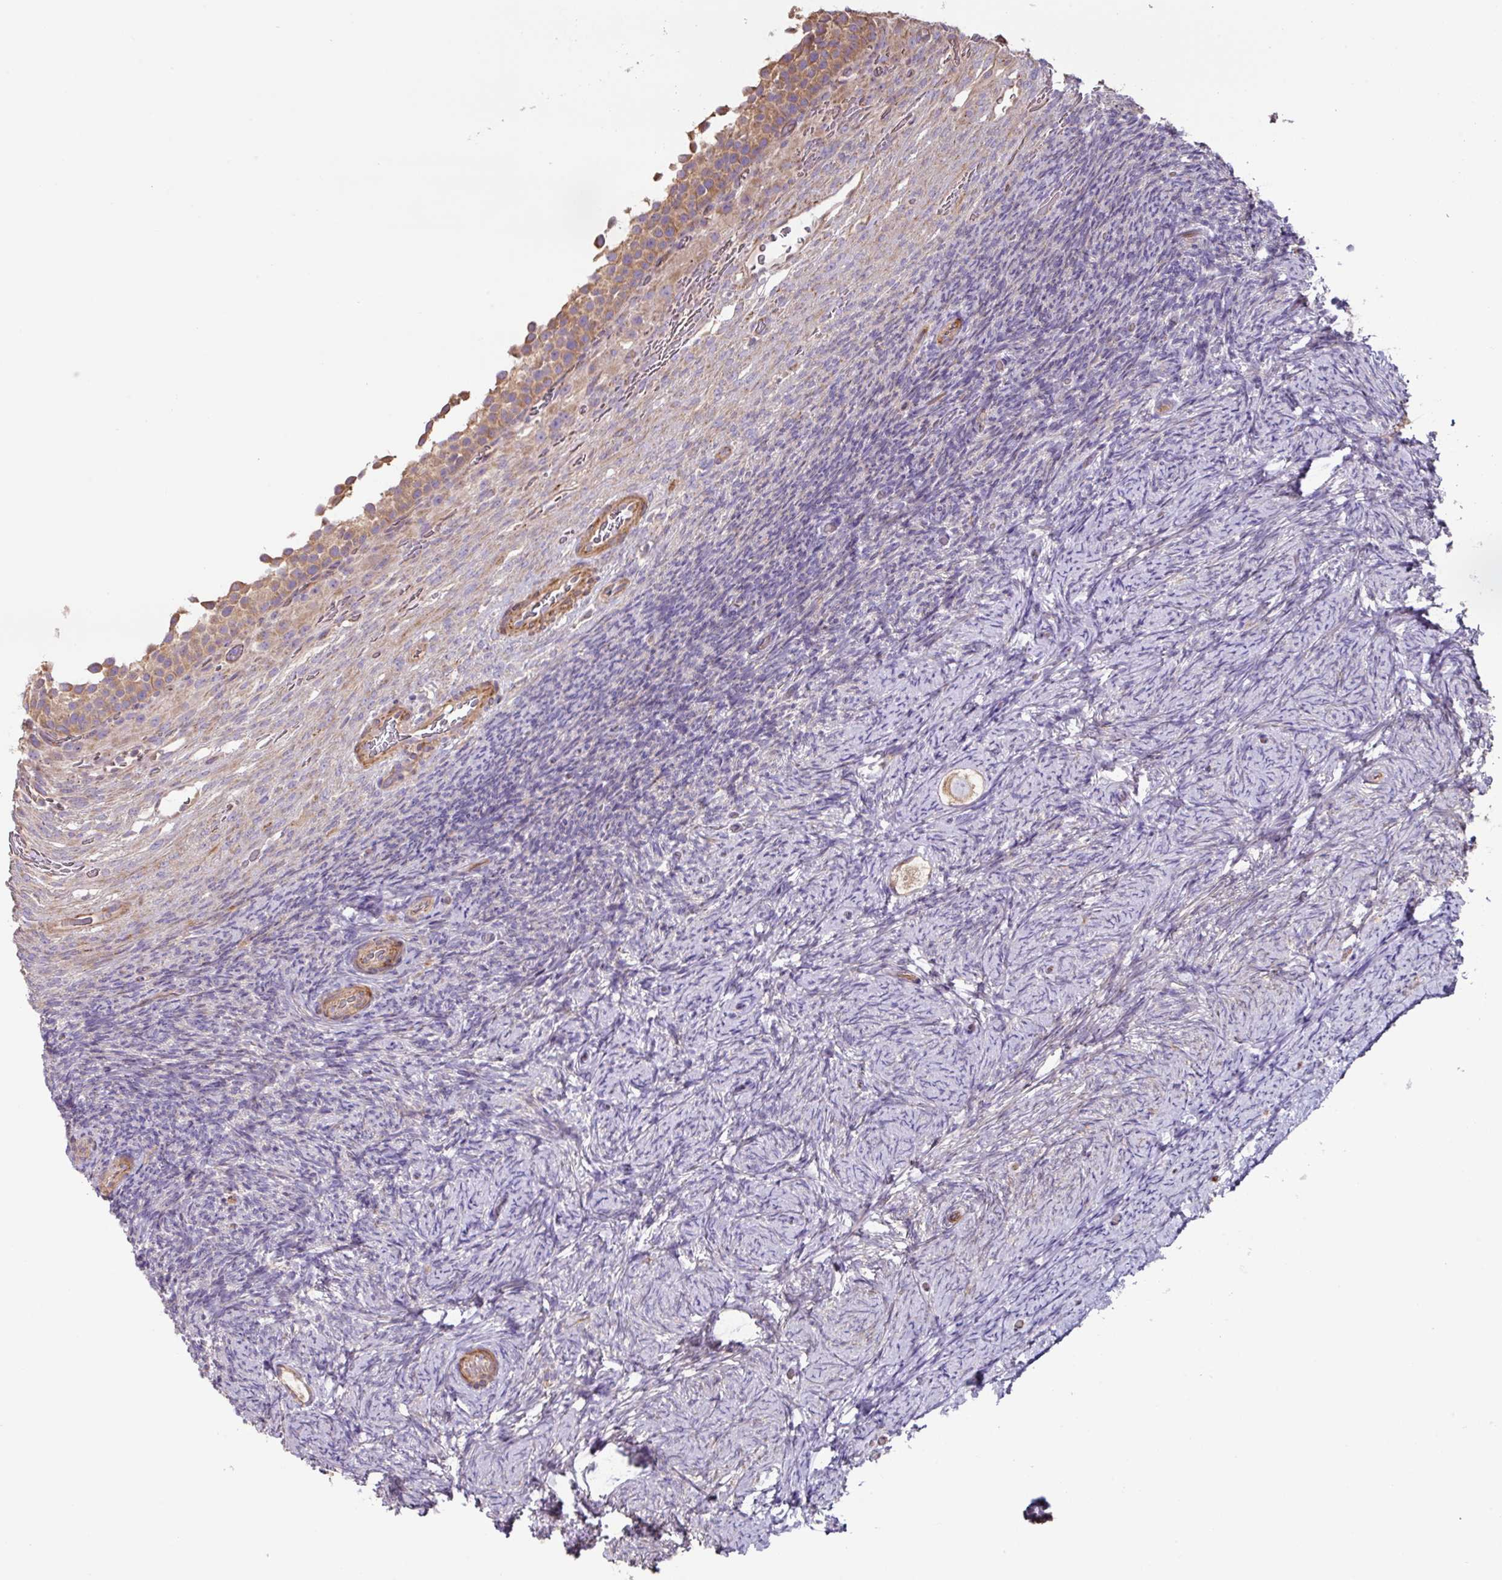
{"staining": {"intensity": "moderate", "quantity": ">75%", "location": "cytoplasmic/membranous"}, "tissue": "ovary", "cell_type": "Follicle cells", "image_type": "normal", "snomed": [{"axis": "morphology", "description": "Normal tissue, NOS"}, {"axis": "topography", "description": "Ovary"}], "caption": "Immunohistochemistry (IHC) of normal human ovary demonstrates medium levels of moderate cytoplasmic/membranous expression in approximately >75% of follicle cells. (brown staining indicates protein expression, while blue staining denotes nuclei).", "gene": "MRRF", "patient": {"sex": "female", "age": 34}}